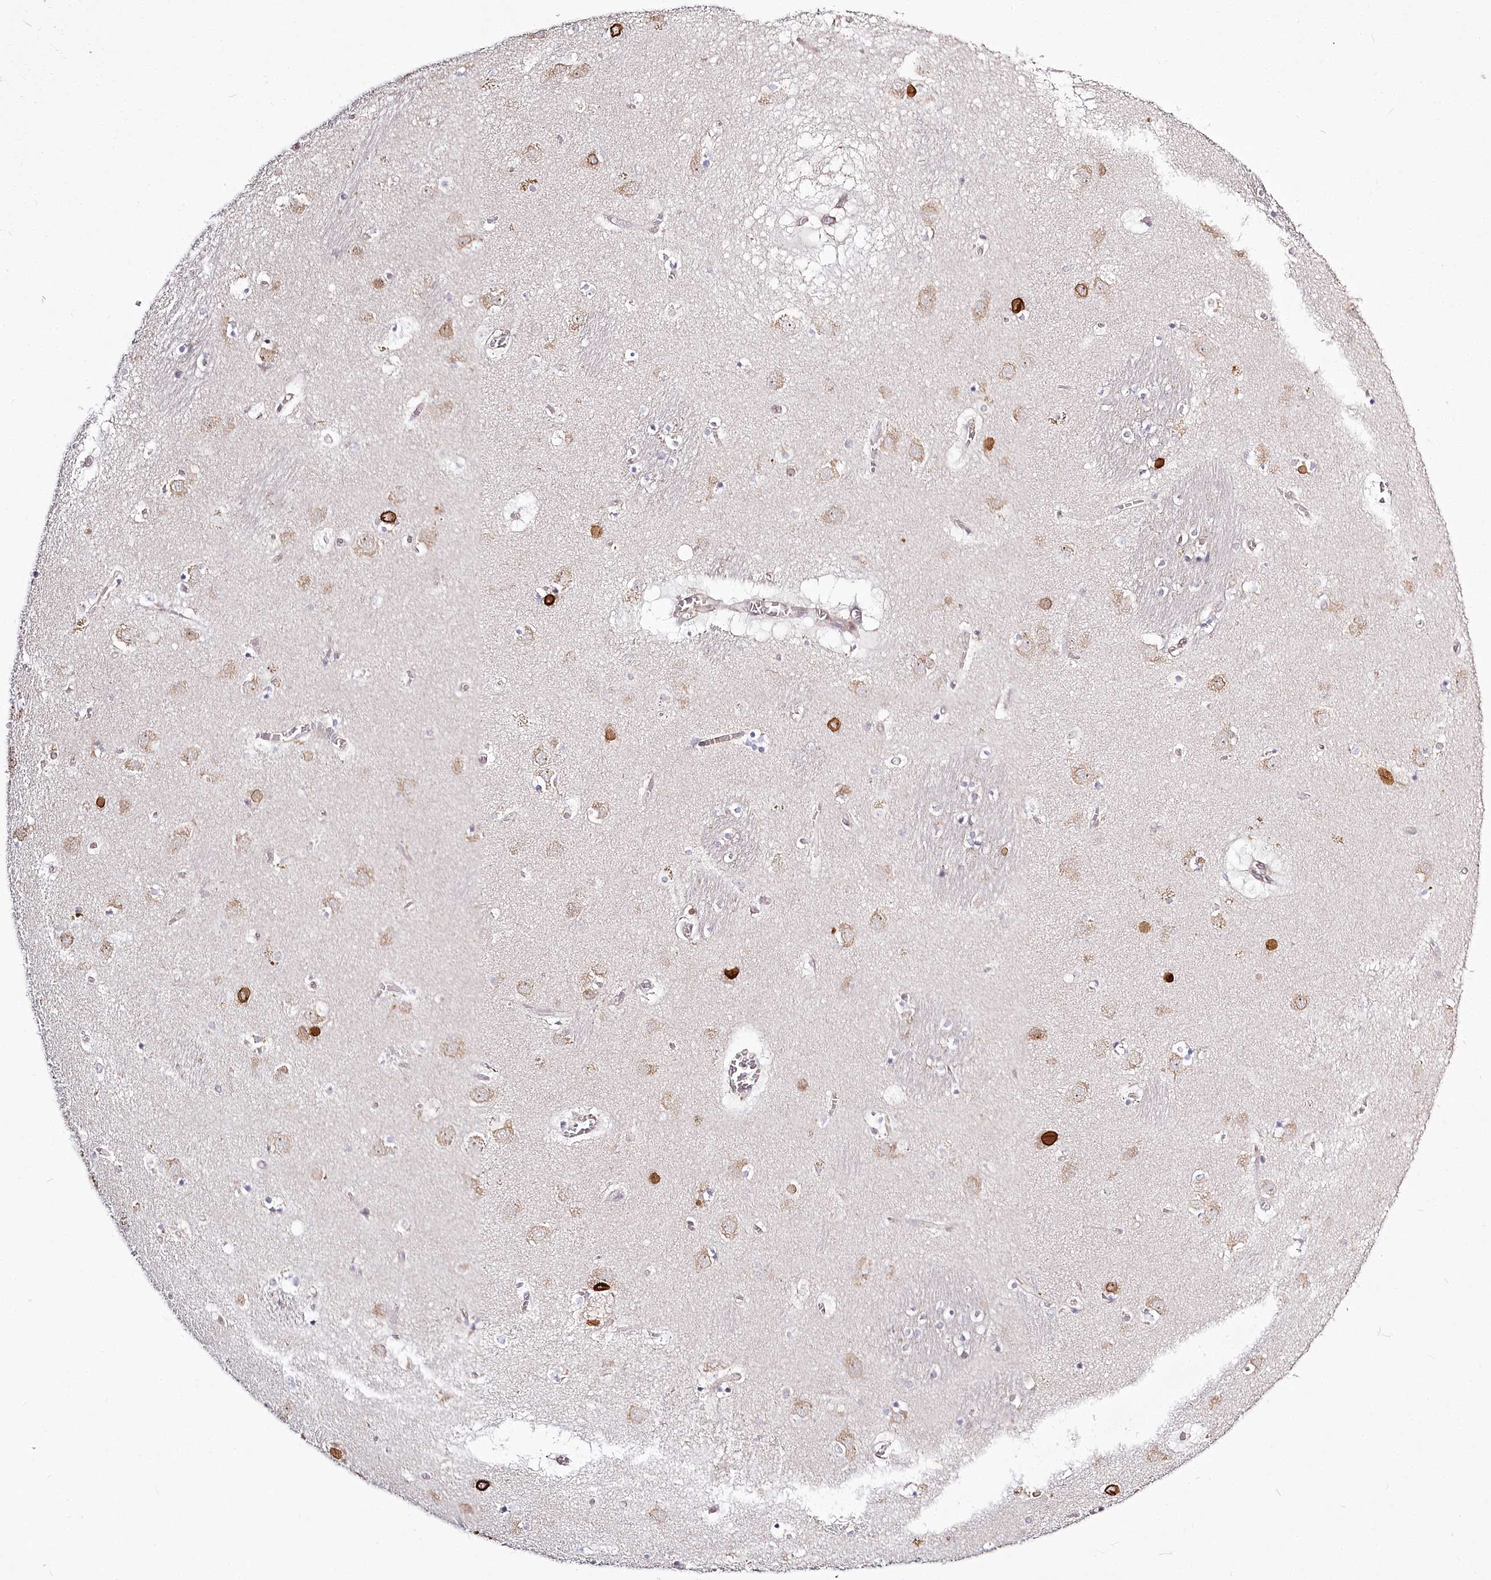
{"staining": {"intensity": "strong", "quantity": "<25%", "location": "cytoplasmic/membranous"}, "tissue": "caudate", "cell_type": "Glial cells", "image_type": "normal", "snomed": [{"axis": "morphology", "description": "Normal tissue, NOS"}, {"axis": "topography", "description": "Lateral ventricle wall"}], "caption": "IHC (DAB (3,3'-diaminobenzidine)) staining of unremarkable human caudate reveals strong cytoplasmic/membranous protein positivity in about <25% of glial cells. The protein of interest is stained brown, and the nuclei are stained in blue (DAB (3,3'-diaminobenzidine) IHC with brightfield microscopy, high magnification).", "gene": "SPINK13", "patient": {"sex": "male", "age": 70}}